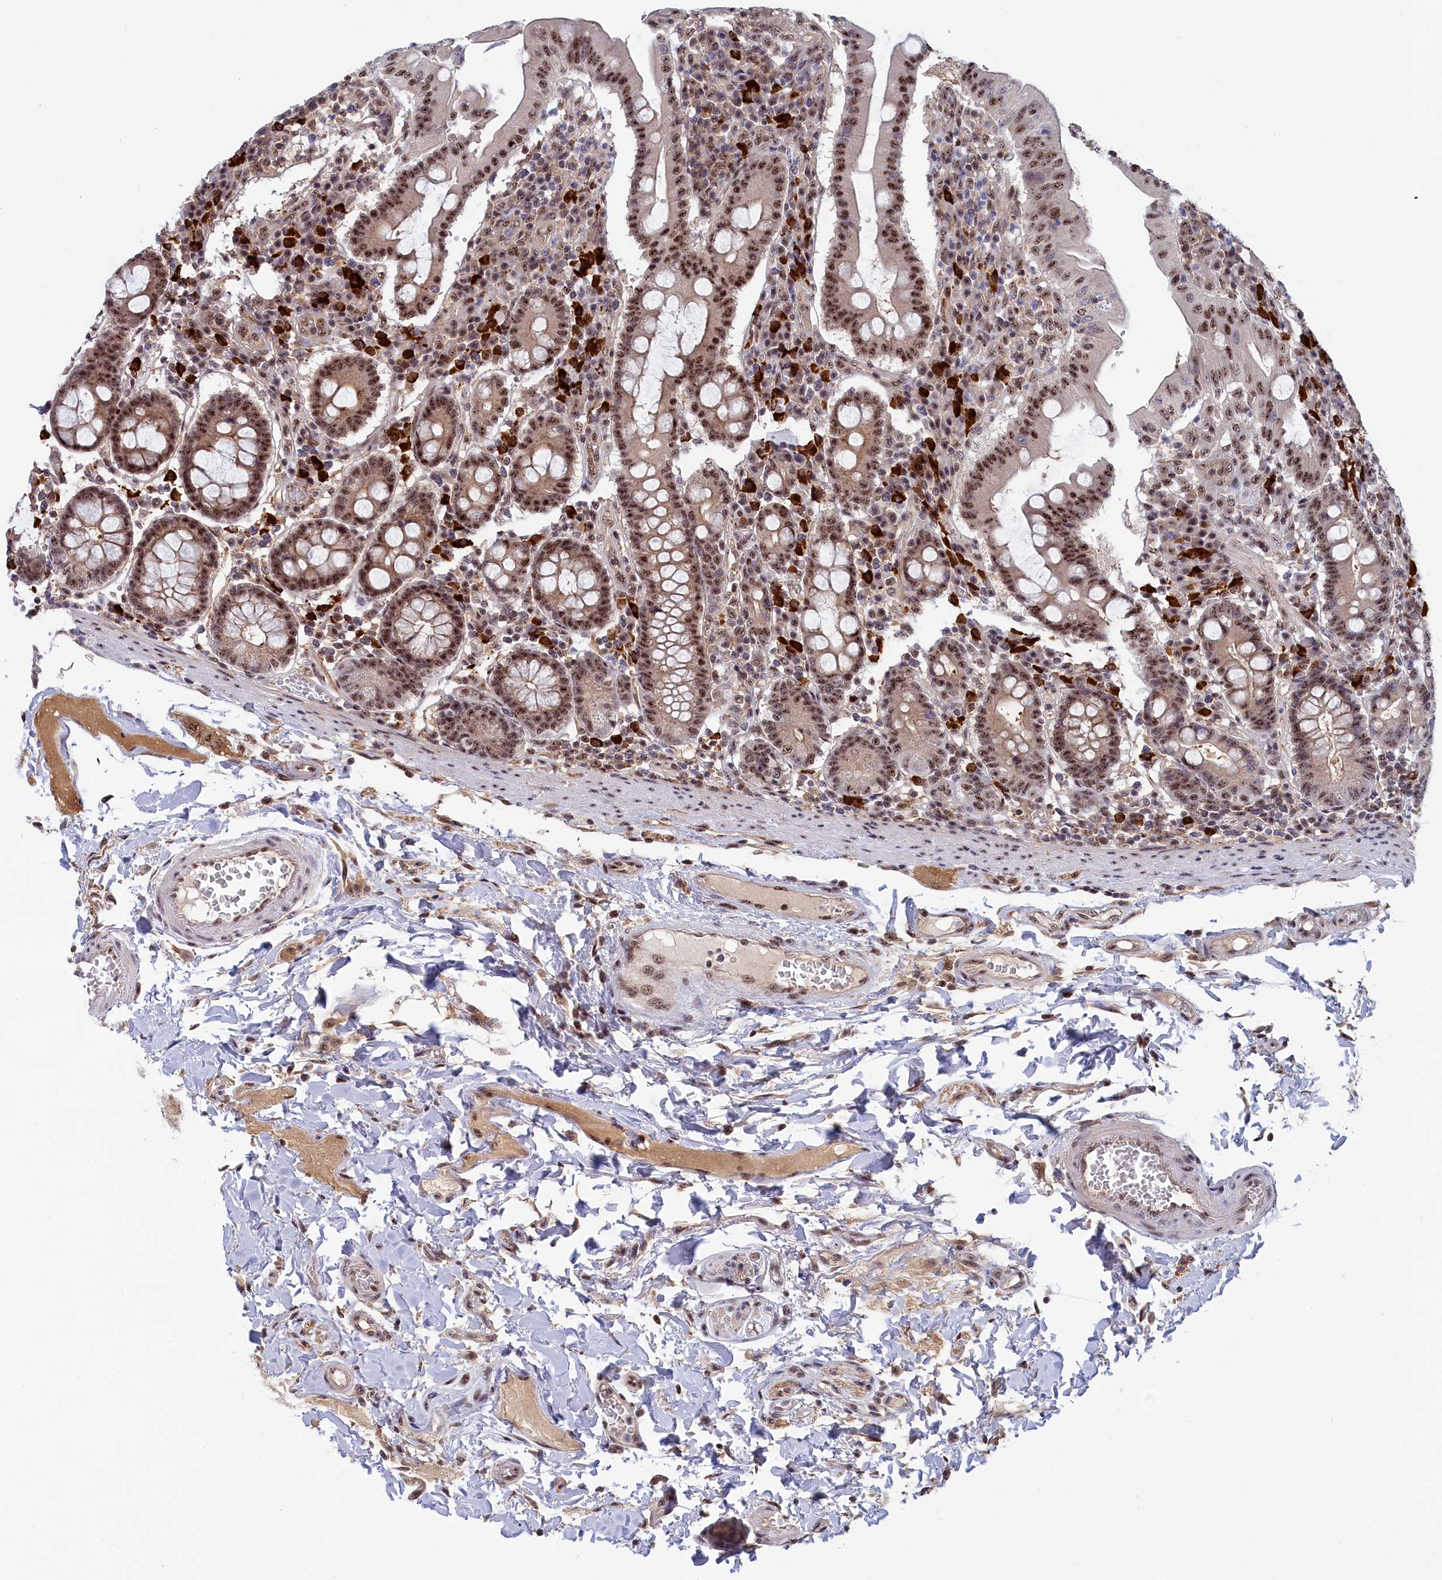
{"staining": {"intensity": "moderate", "quantity": ">75%", "location": "nuclear"}, "tissue": "duodenum", "cell_type": "Glandular cells", "image_type": "normal", "snomed": [{"axis": "morphology", "description": "Normal tissue, NOS"}, {"axis": "morphology", "description": "Adenocarcinoma, NOS"}, {"axis": "topography", "description": "Pancreas"}, {"axis": "topography", "description": "Duodenum"}], "caption": "Immunohistochemistry histopathology image of normal duodenum: human duodenum stained using IHC demonstrates medium levels of moderate protein expression localized specifically in the nuclear of glandular cells, appearing as a nuclear brown color.", "gene": "TAB1", "patient": {"sex": "male", "age": 50}}